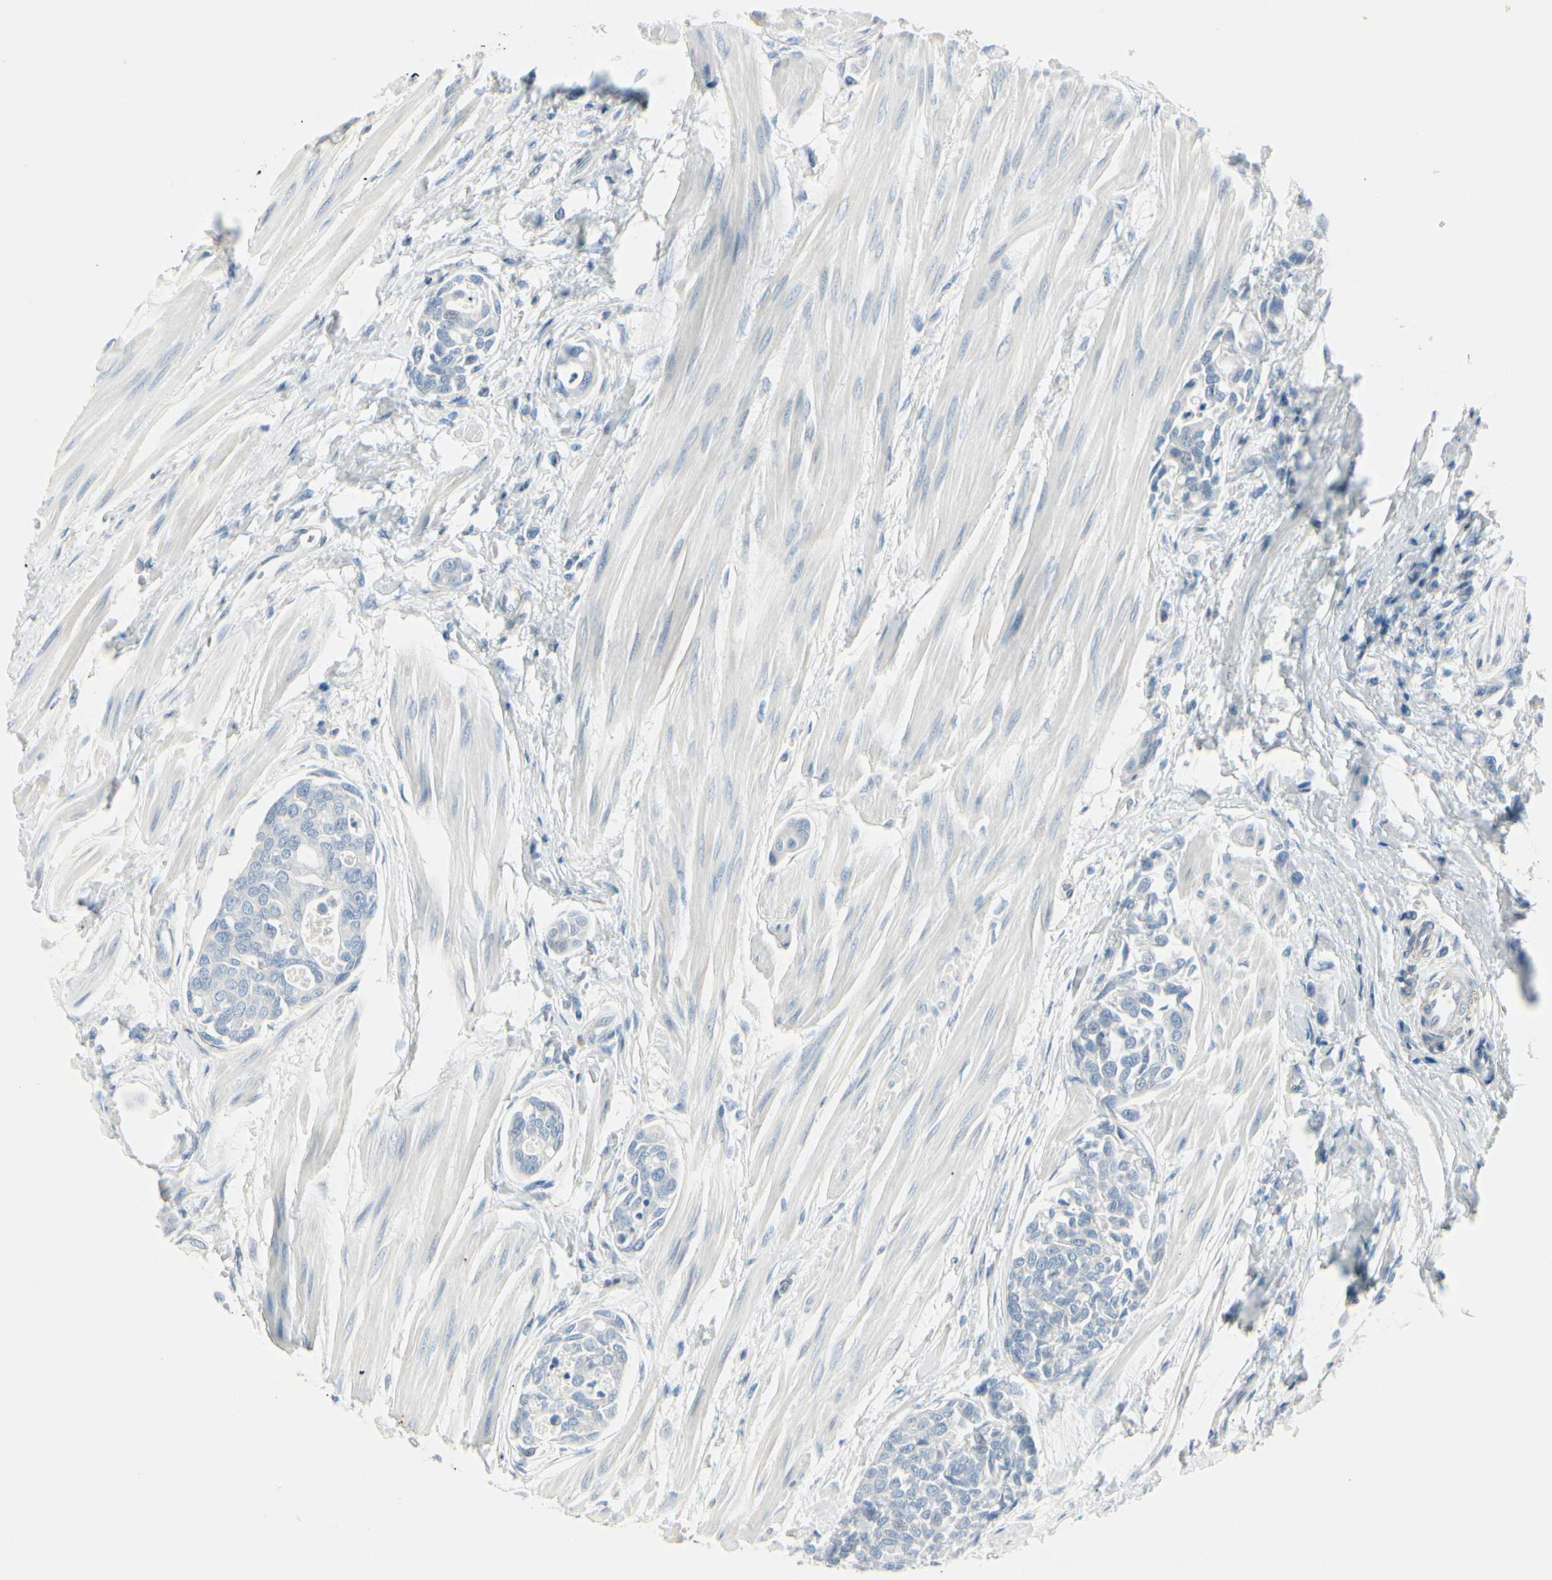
{"staining": {"intensity": "negative", "quantity": "none", "location": "none"}, "tissue": "urothelial cancer", "cell_type": "Tumor cells", "image_type": "cancer", "snomed": [{"axis": "morphology", "description": "Urothelial carcinoma, High grade"}, {"axis": "topography", "description": "Urinary bladder"}], "caption": "Protein analysis of urothelial cancer shows no significant expression in tumor cells. The staining is performed using DAB (3,3'-diaminobenzidine) brown chromogen with nuclei counter-stained in using hematoxylin.", "gene": "CDHR5", "patient": {"sex": "male", "age": 78}}